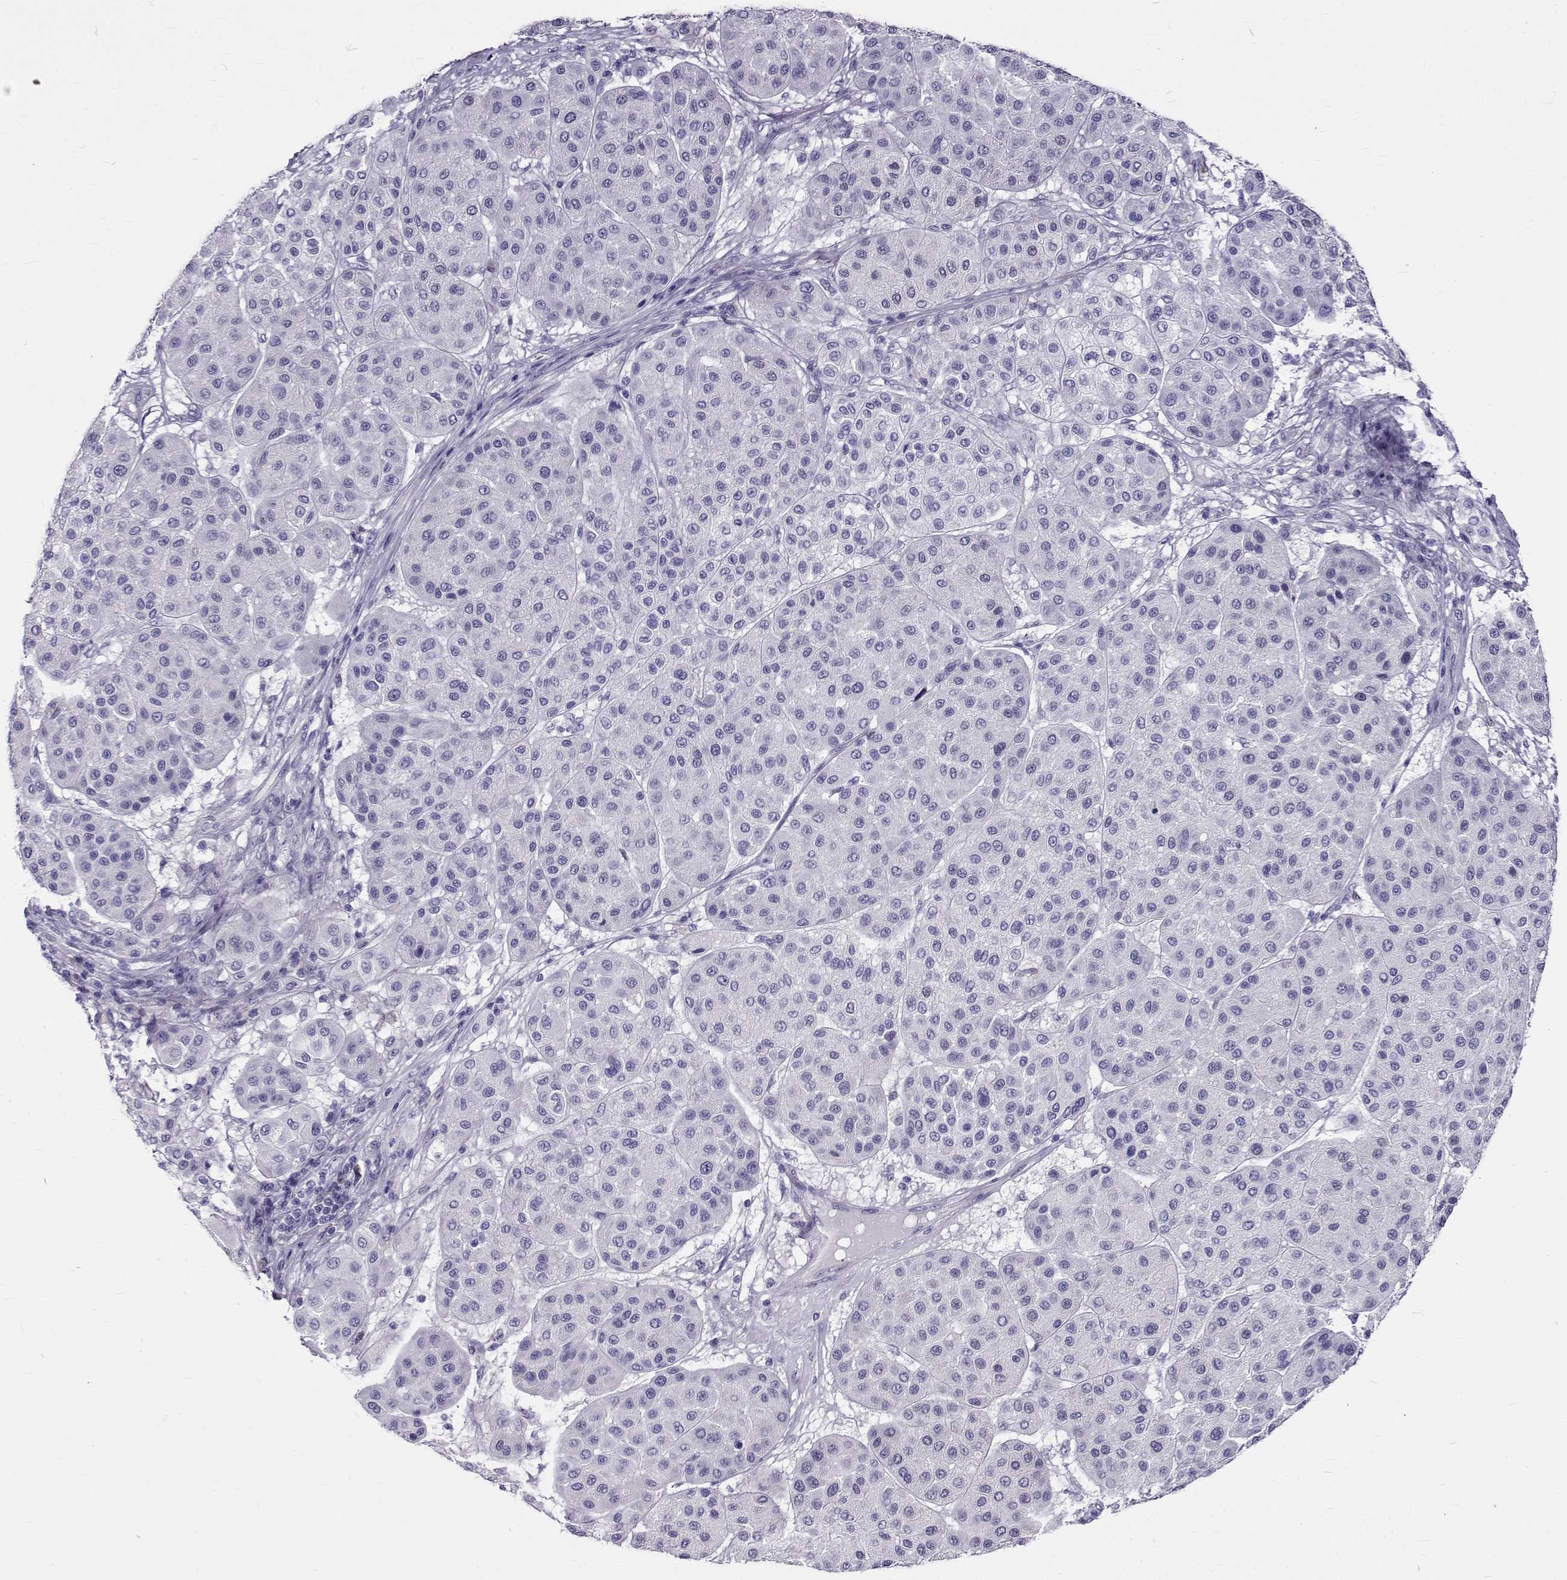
{"staining": {"intensity": "negative", "quantity": "none", "location": "none"}, "tissue": "melanoma", "cell_type": "Tumor cells", "image_type": "cancer", "snomed": [{"axis": "morphology", "description": "Malignant melanoma, Metastatic site"}, {"axis": "topography", "description": "Smooth muscle"}], "caption": "This micrograph is of melanoma stained with IHC to label a protein in brown with the nuclei are counter-stained blue. There is no expression in tumor cells.", "gene": "IGSF1", "patient": {"sex": "male", "age": 41}}